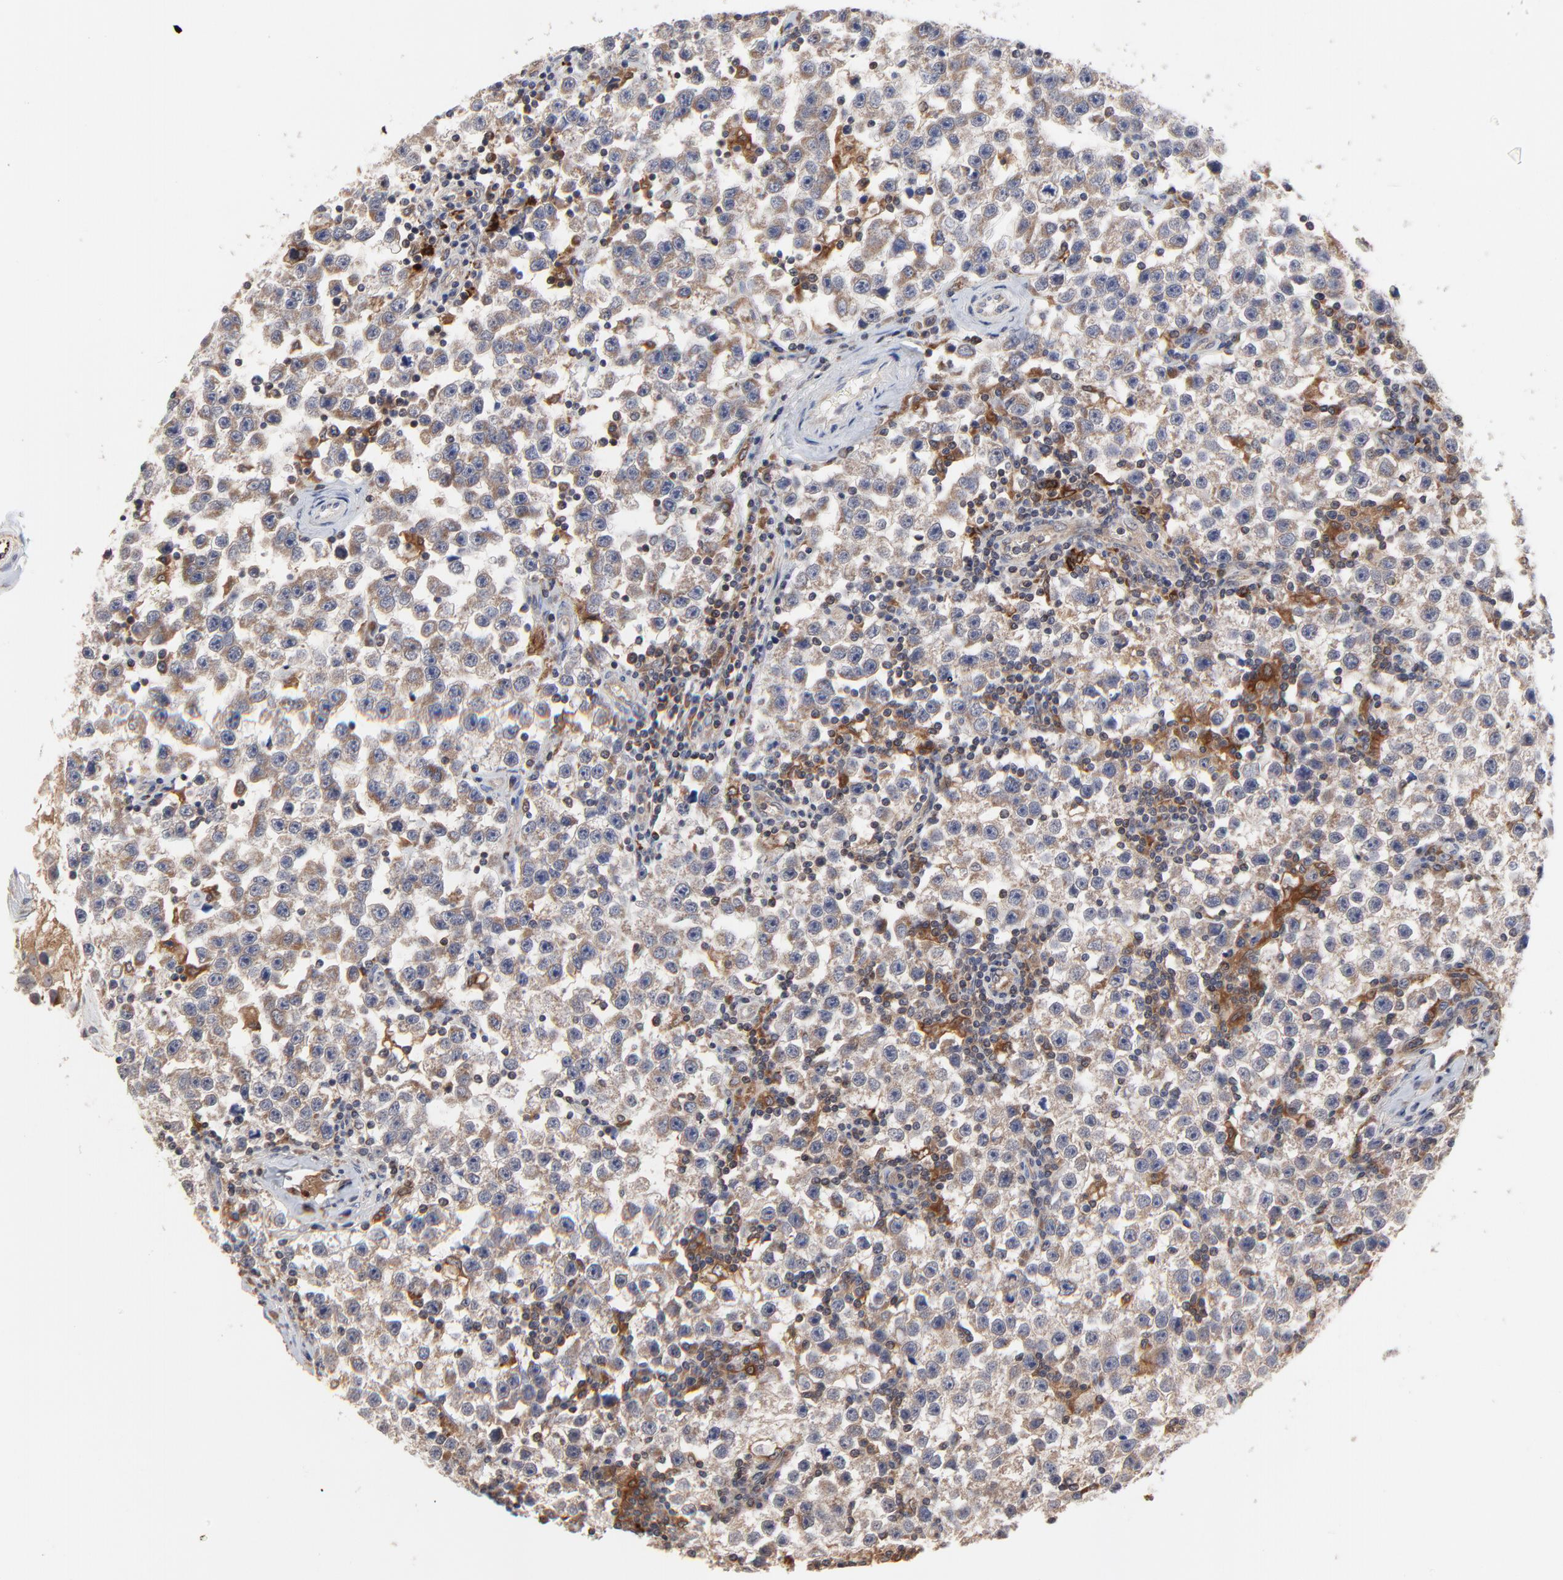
{"staining": {"intensity": "weak", "quantity": ">75%", "location": "cytoplasmic/membranous"}, "tissue": "testis cancer", "cell_type": "Tumor cells", "image_type": "cancer", "snomed": [{"axis": "morphology", "description": "Seminoma, NOS"}, {"axis": "topography", "description": "Testis"}], "caption": "Tumor cells show low levels of weak cytoplasmic/membranous positivity in approximately >75% of cells in human testis cancer (seminoma).", "gene": "RAB9A", "patient": {"sex": "male", "age": 32}}